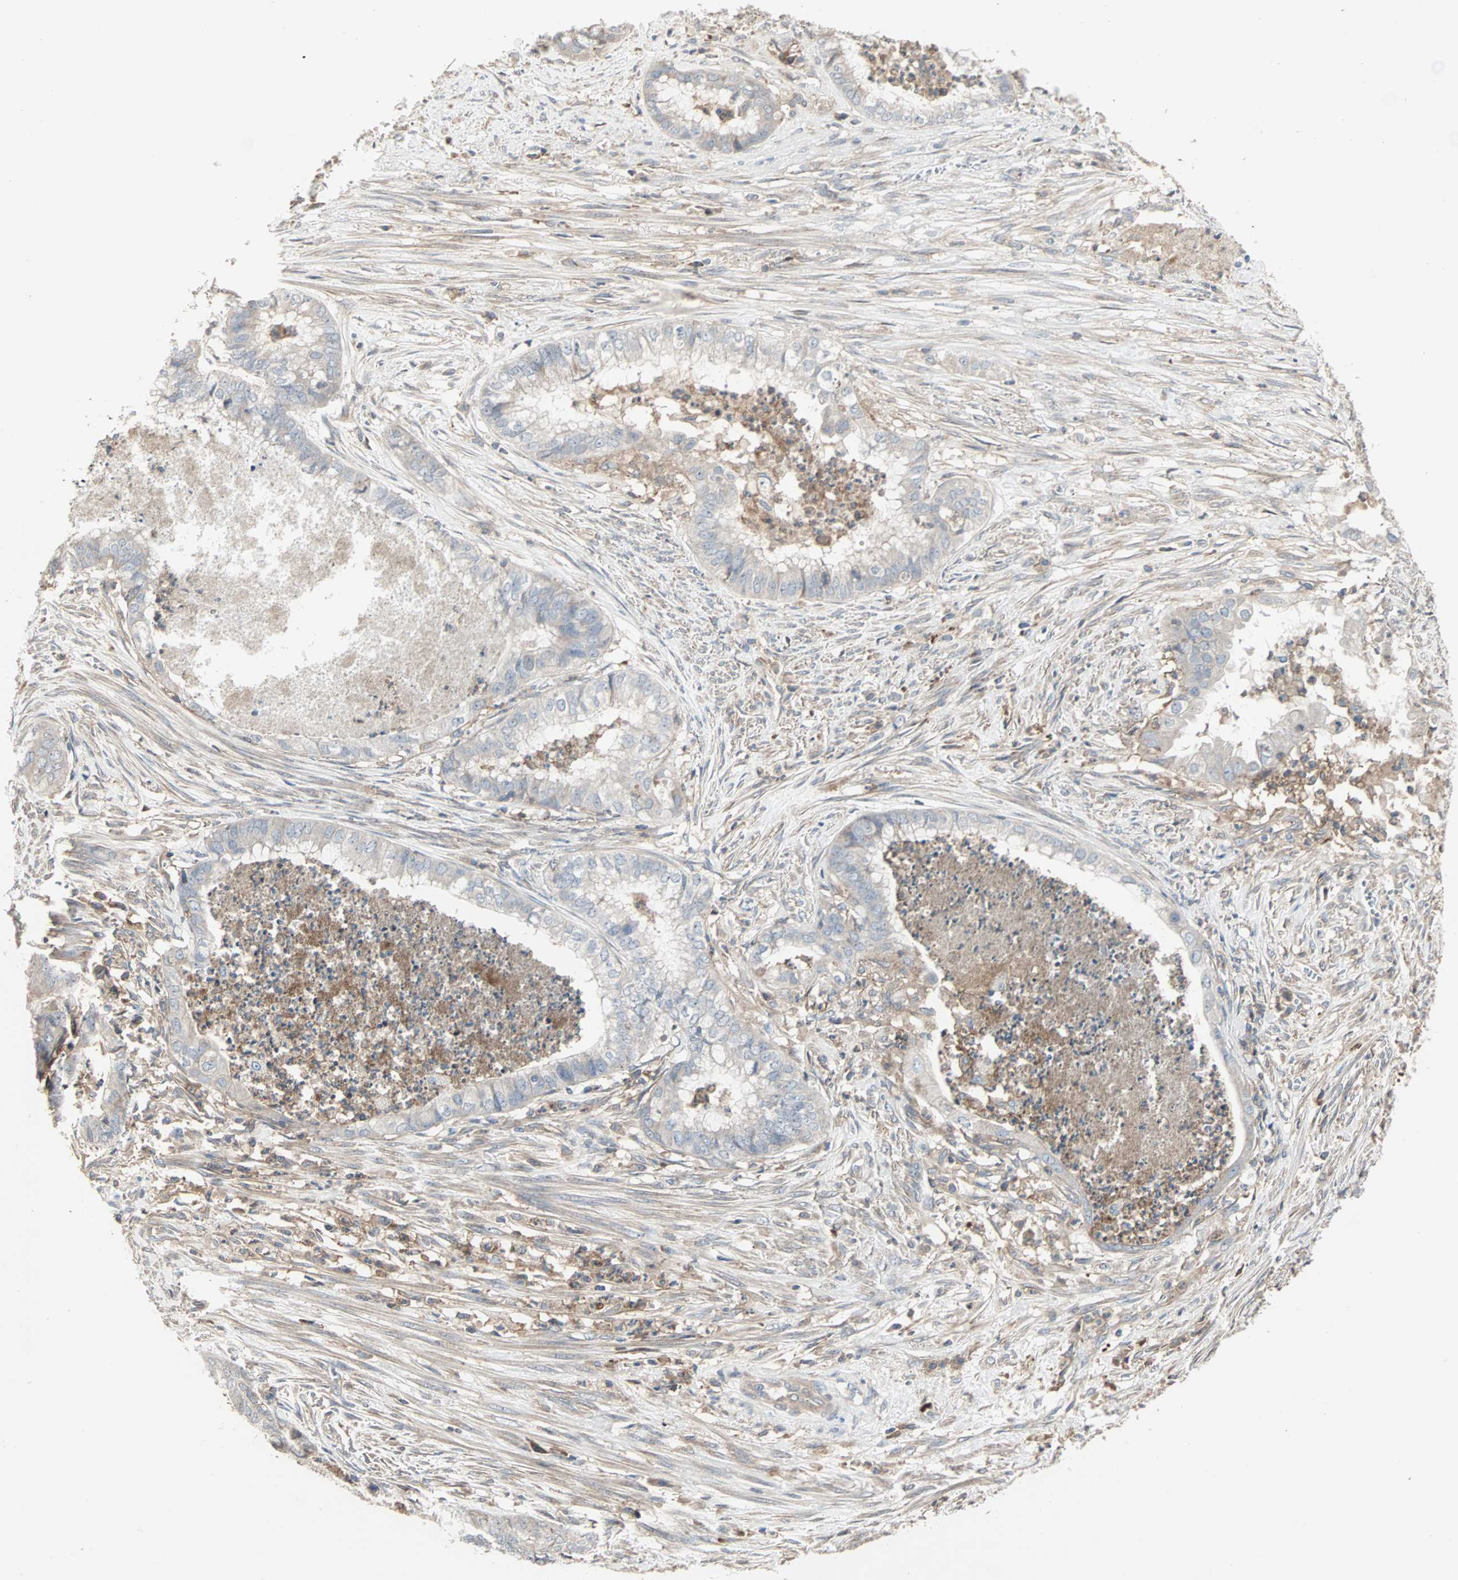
{"staining": {"intensity": "weak", "quantity": "<25%", "location": "cytoplasmic/membranous"}, "tissue": "endometrial cancer", "cell_type": "Tumor cells", "image_type": "cancer", "snomed": [{"axis": "morphology", "description": "Necrosis, NOS"}, {"axis": "morphology", "description": "Adenocarcinoma, NOS"}, {"axis": "topography", "description": "Endometrium"}], "caption": "Image shows no significant protein expression in tumor cells of endometrial cancer (adenocarcinoma). (DAB (3,3'-diaminobenzidine) immunohistochemistry (IHC), high magnification).", "gene": "GNAI2", "patient": {"sex": "female", "age": 79}}